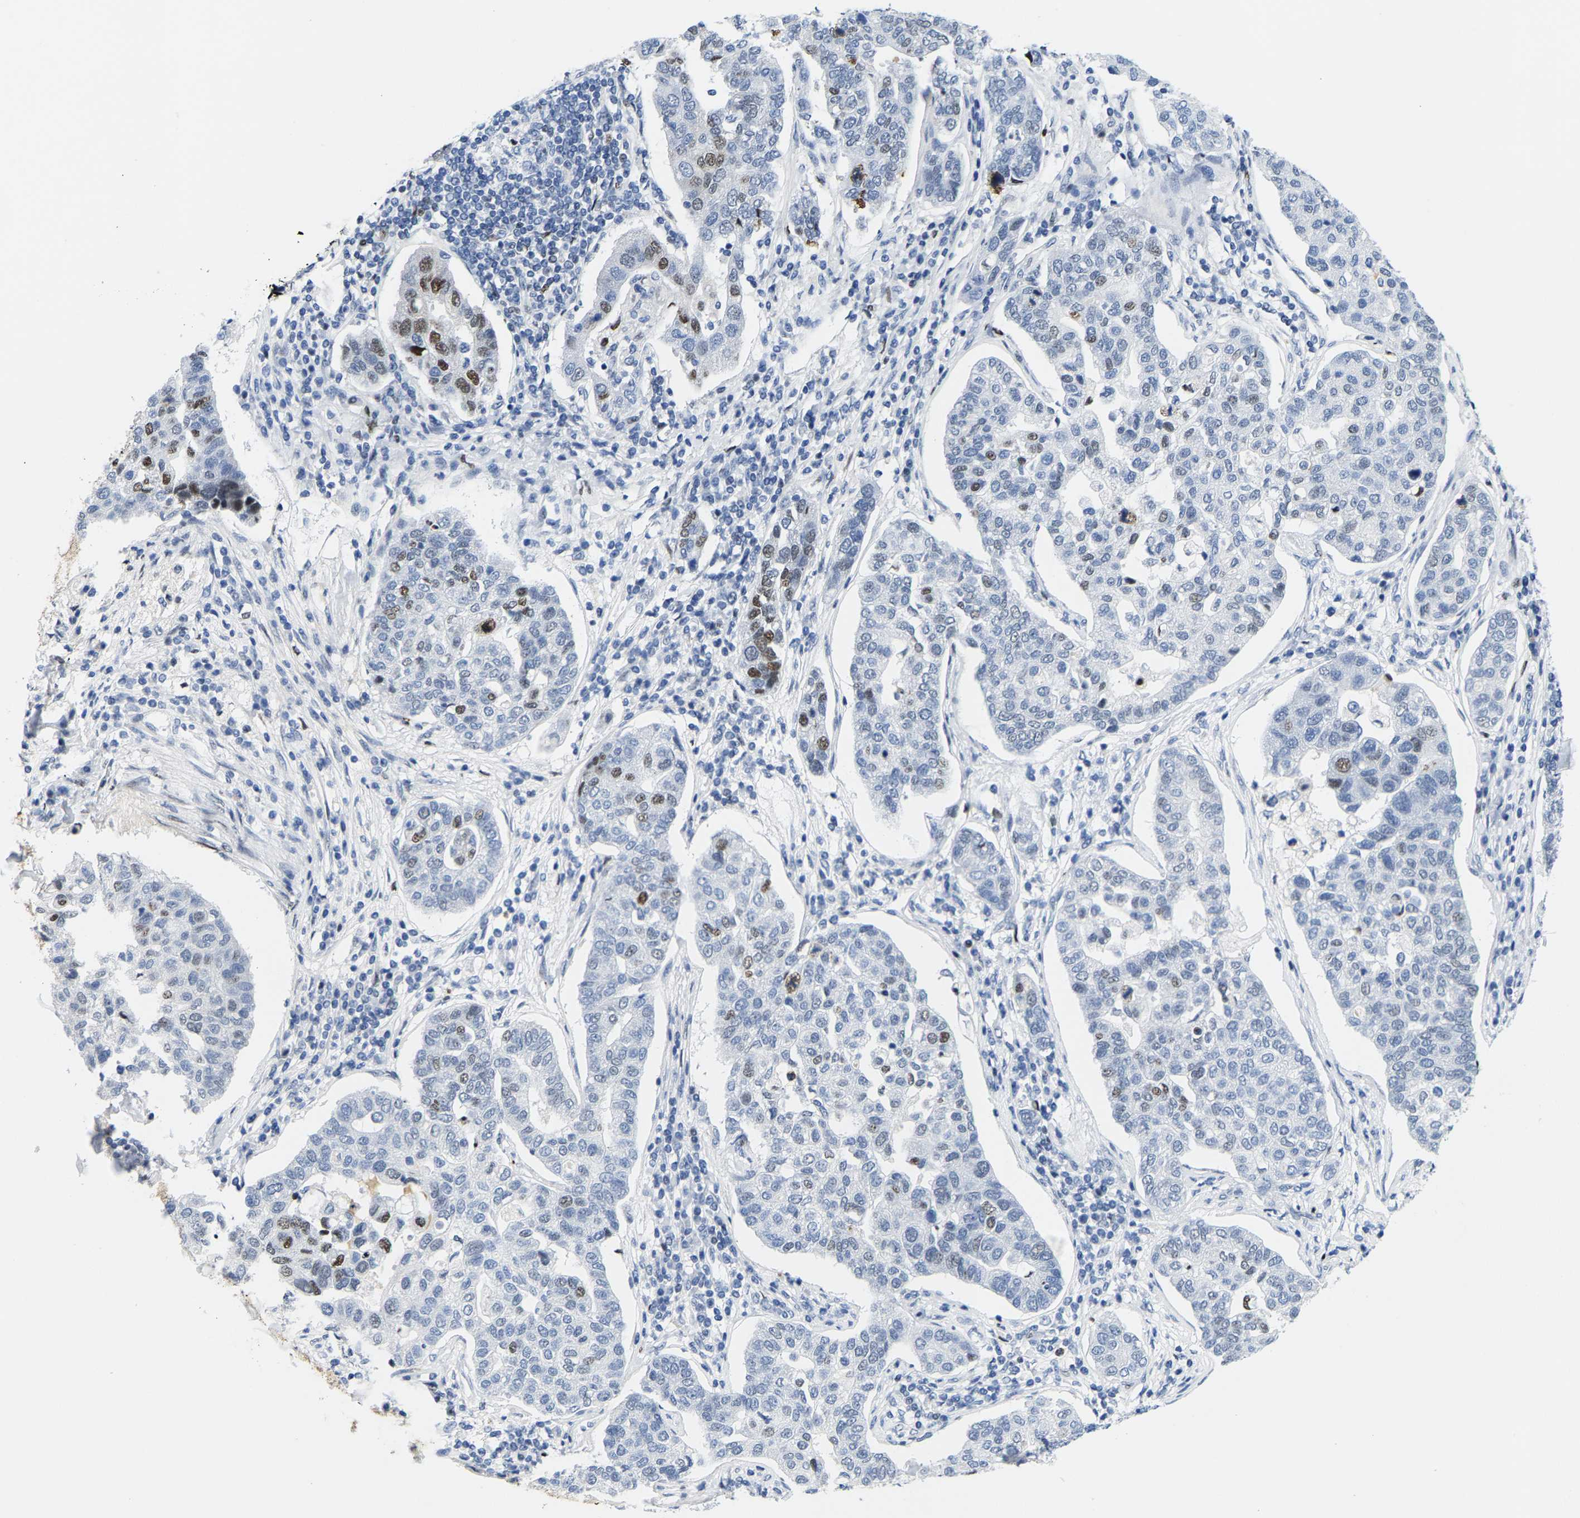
{"staining": {"intensity": "strong", "quantity": "<25%", "location": "nuclear"}, "tissue": "pancreatic cancer", "cell_type": "Tumor cells", "image_type": "cancer", "snomed": [{"axis": "morphology", "description": "Adenocarcinoma, NOS"}, {"axis": "topography", "description": "Pancreas"}], "caption": "Strong nuclear protein expression is appreciated in about <25% of tumor cells in pancreatic adenocarcinoma.", "gene": "SETD1B", "patient": {"sex": "female", "age": 61}}